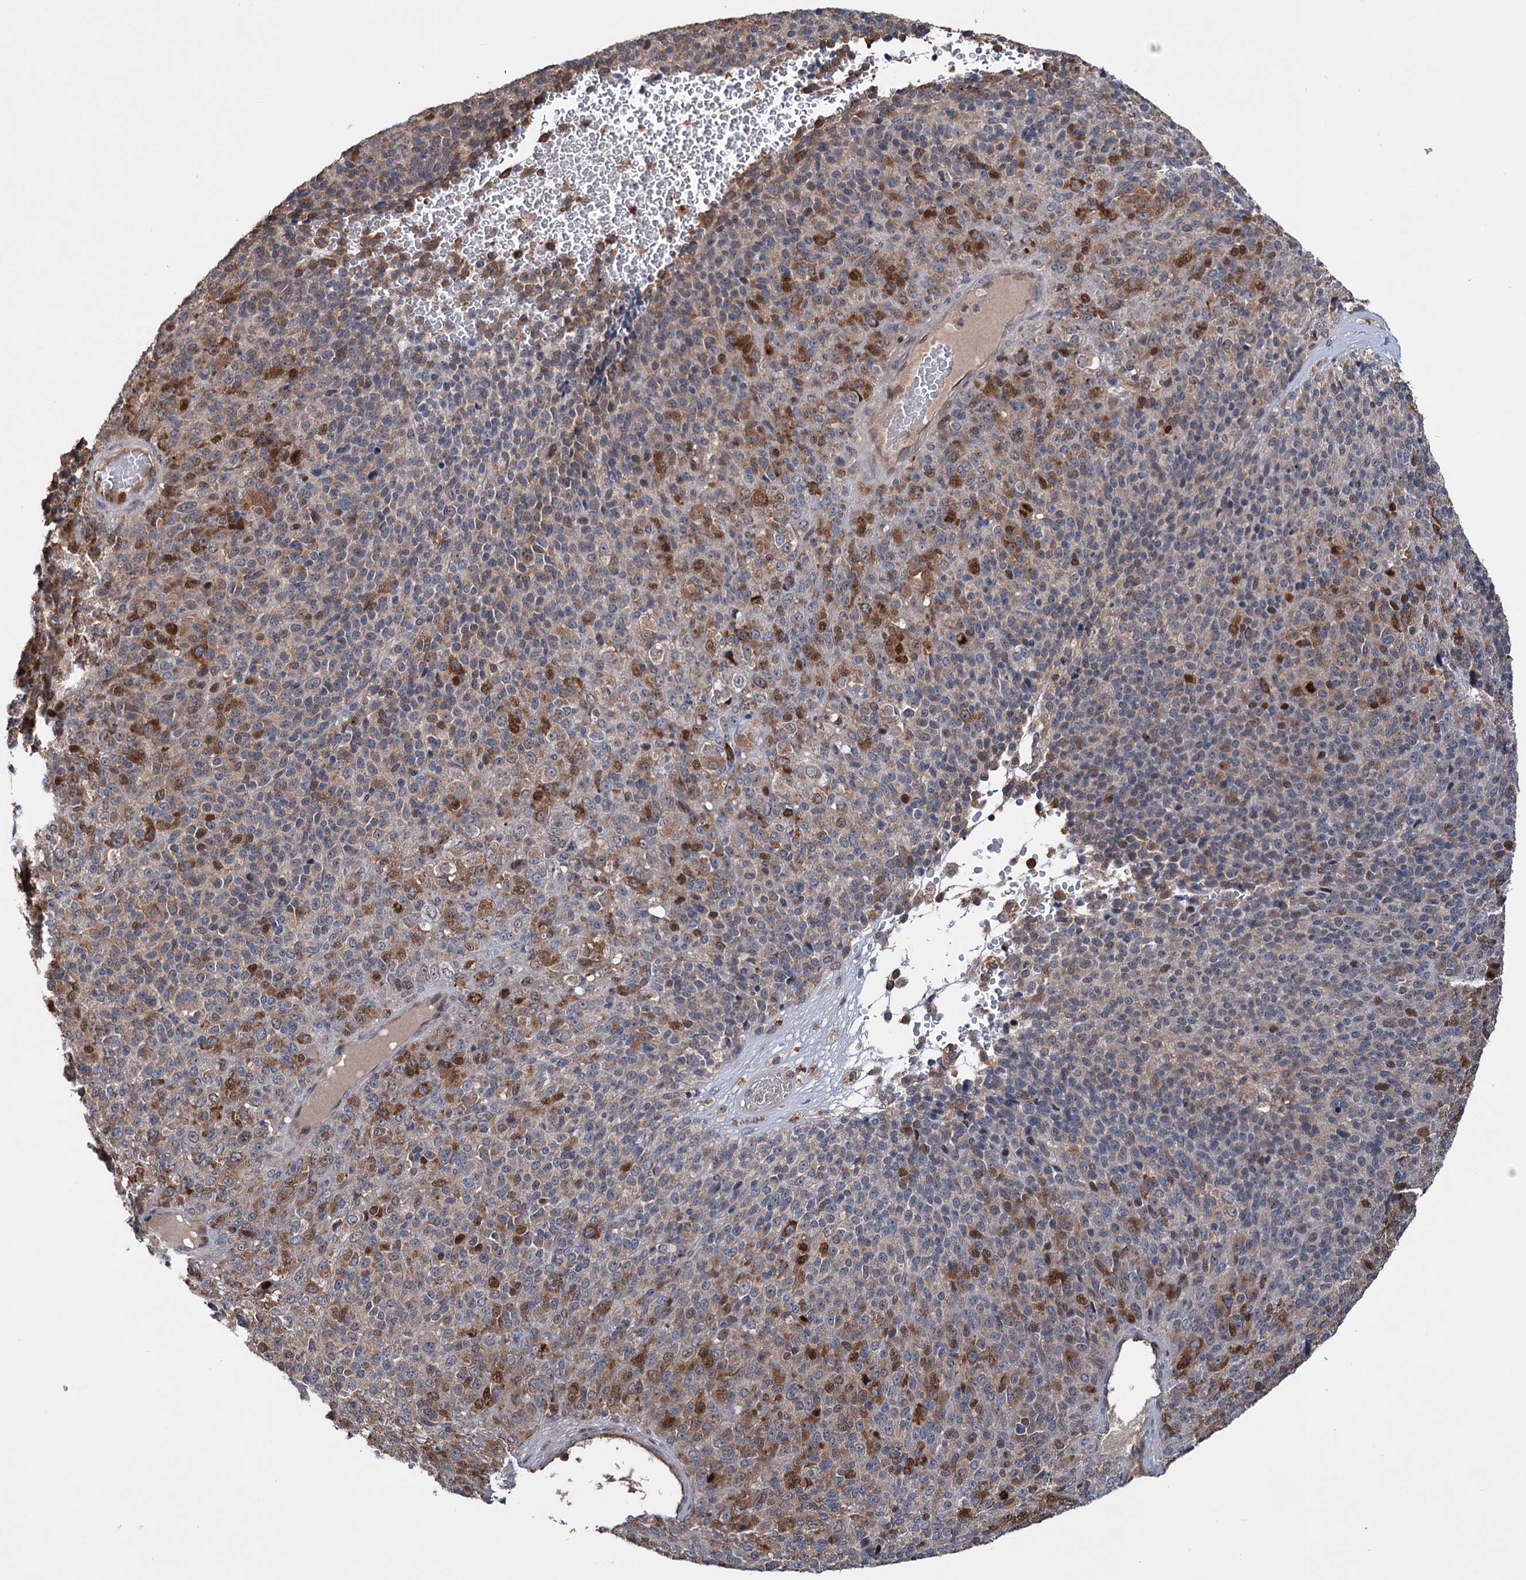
{"staining": {"intensity": "moderate", "quantity": "25%-75%", "location": "cytoplasmic/membranous"}, "tissue": "melanoma", "cell_type": "Tumor cells", "image_type": "cancer", "snomed": [{"axis": "morphology", "description": "Malignant melanoma, Metastatic site"}, {"axis": "topography", "description": "Brain"}], "caption": "About 25%-75% of tumor cells in melanoma reveal moderate cytoplasmic/membranous protein positivity as visualized by brown immunohistochemical staining.", "gene": "NCAPD2", "patient": {"sex": "female", "age": 56}}